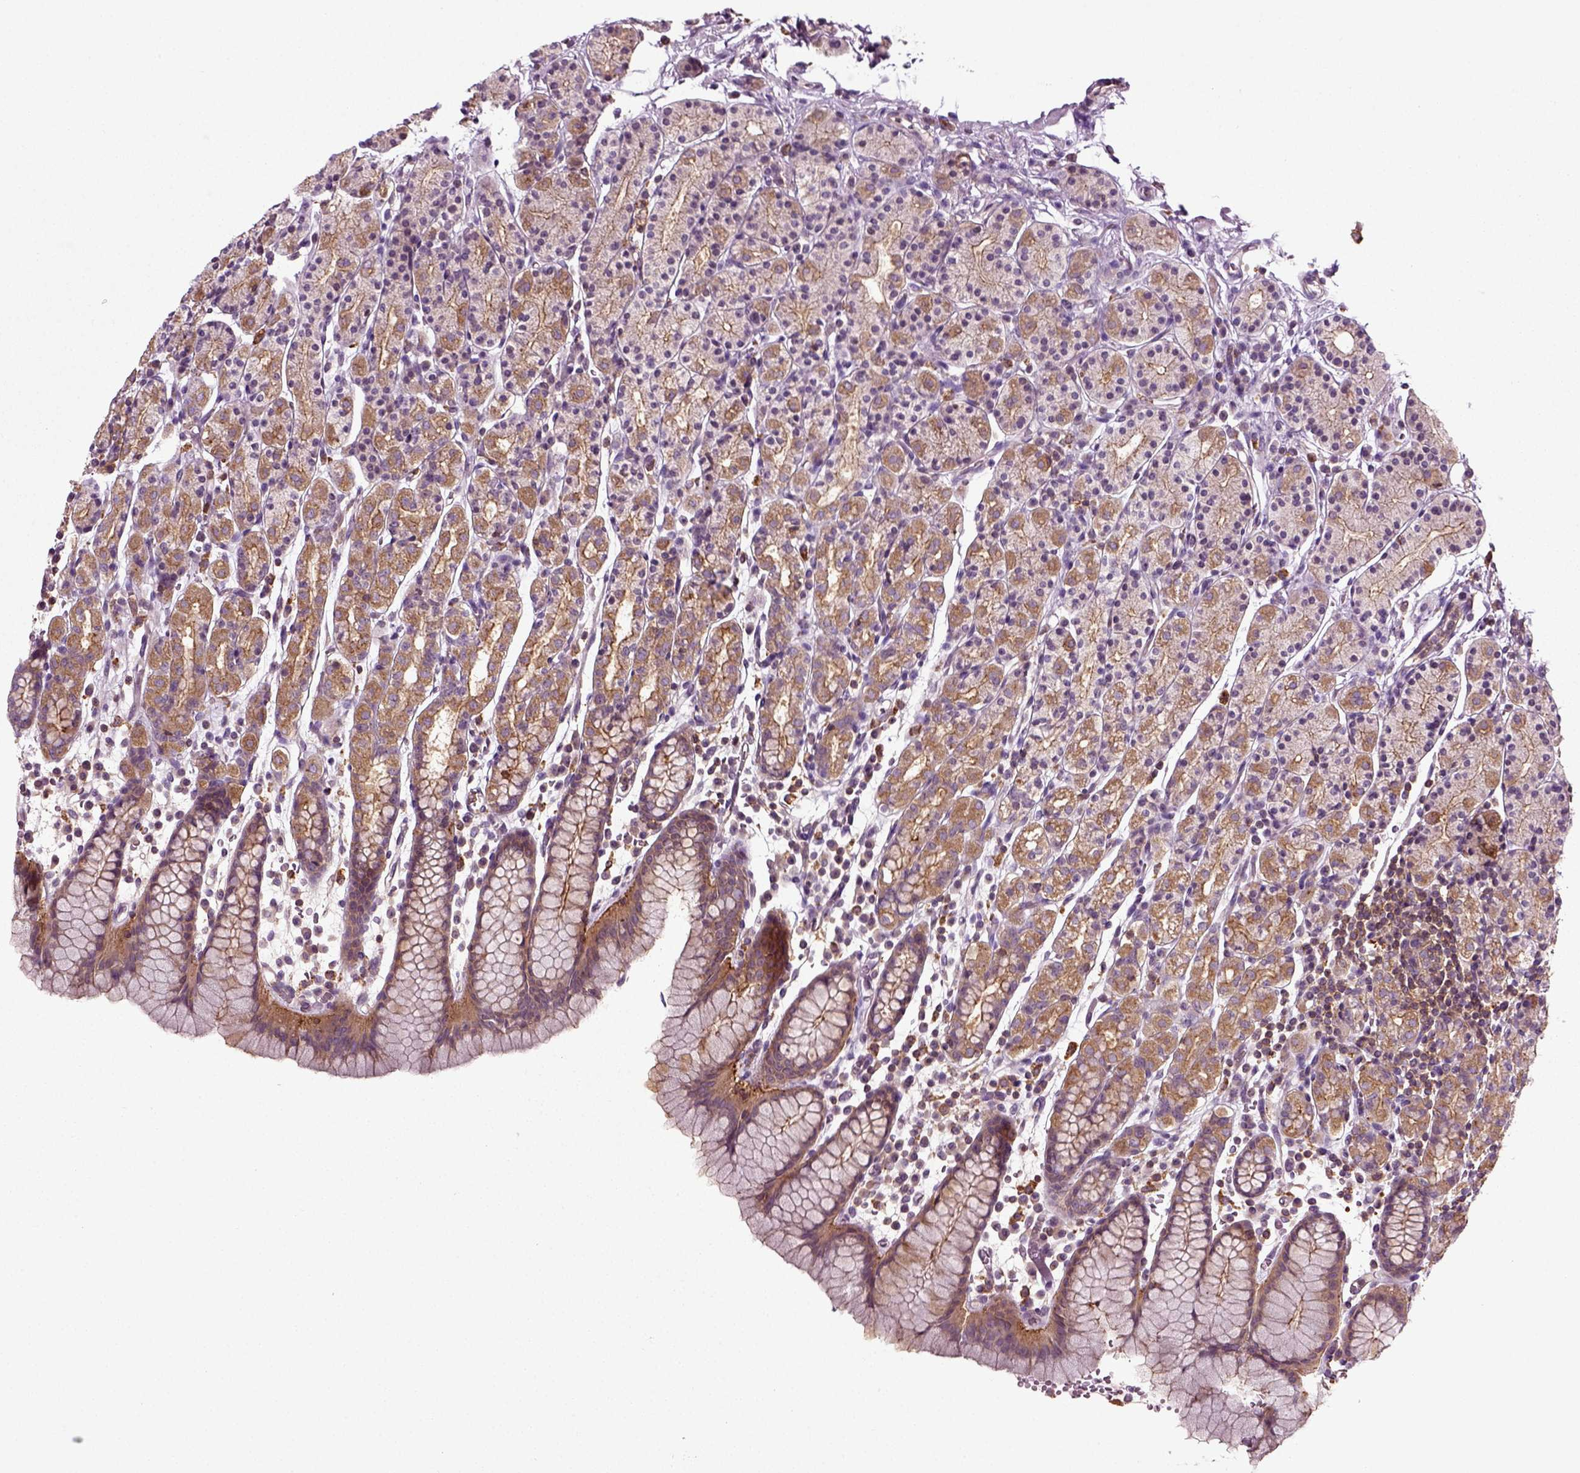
{"staining": {"intensity": "moderate", "quantity": "25%-75%", "location": "cytoplasmic/membranous"}, "tissue": "stomach", "cell_type": "Glandular cells", "image_type": "normal", "snomed": [{"axis": "morphology", "description": "Normal tissue, NOS"}, {"axis": "topography", "description": "Stomach, upper"}, {"axis": "topography", "description": "Stomach"}], "caption": "A brown stain labels moderate cytoplasmic/membranous staining of a protein in glandular cells of unremarkable human stomach.", "gene": "RHOF", "patient": {"sex": "male", "age": 62}}